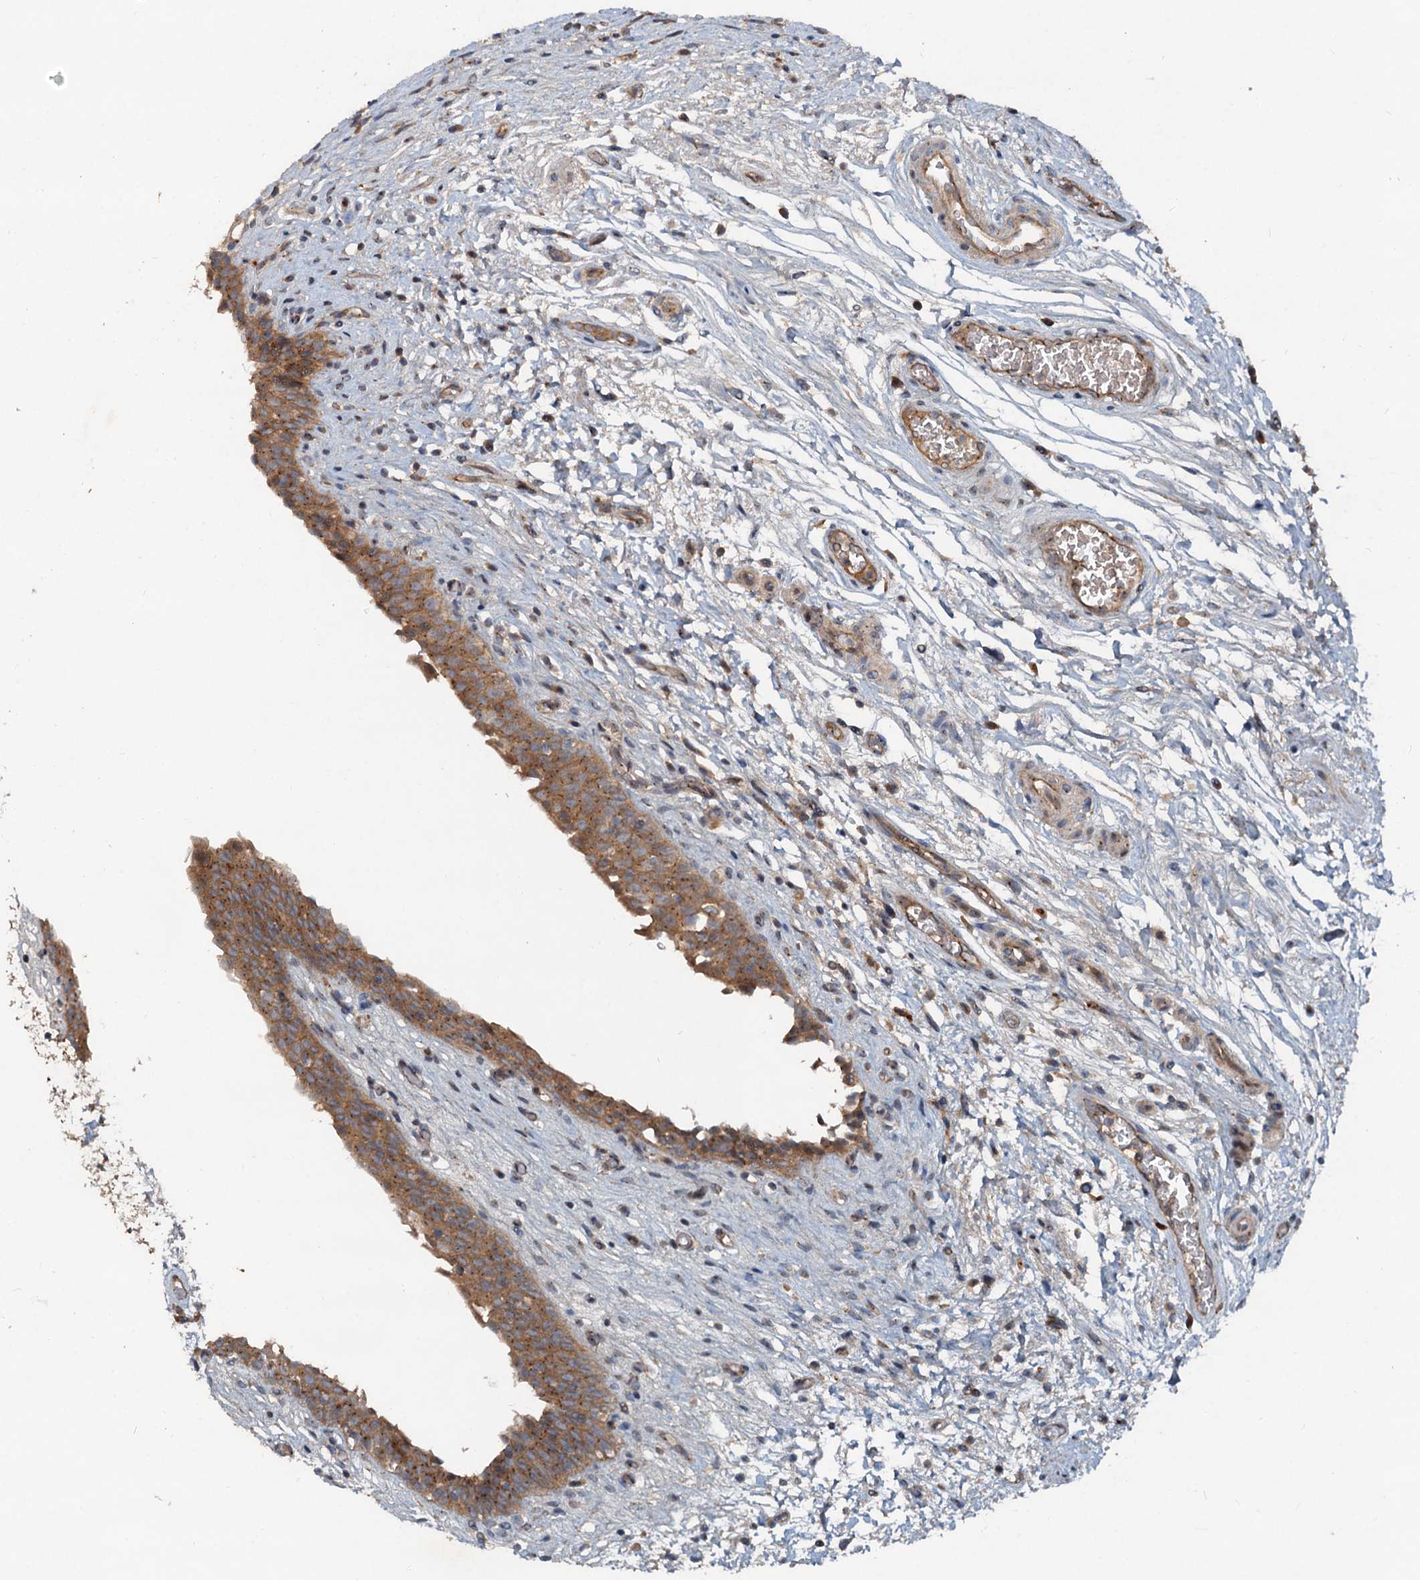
{"staining": {"intensity": "moderate", "quantity": ">75%", "location": "cytoplasmic/membranous"}, "tissue": "urinary bladder", "cell_type": "Urothelial cells", "image_type": "normal", "snomed": [{"axis": "morphology", "description": "Normal tissue, NOS"}, {"axis": "topography", "description": "Urinary bladder"}], "caption": "Human urinary bladder stained for a protein (brown) shows moderate cytoplasmic/membranous positive positivity in approximately >75% of urothelial cells.", "gene": "CEP68", "patient": {"sex": "male", "age": 83}}